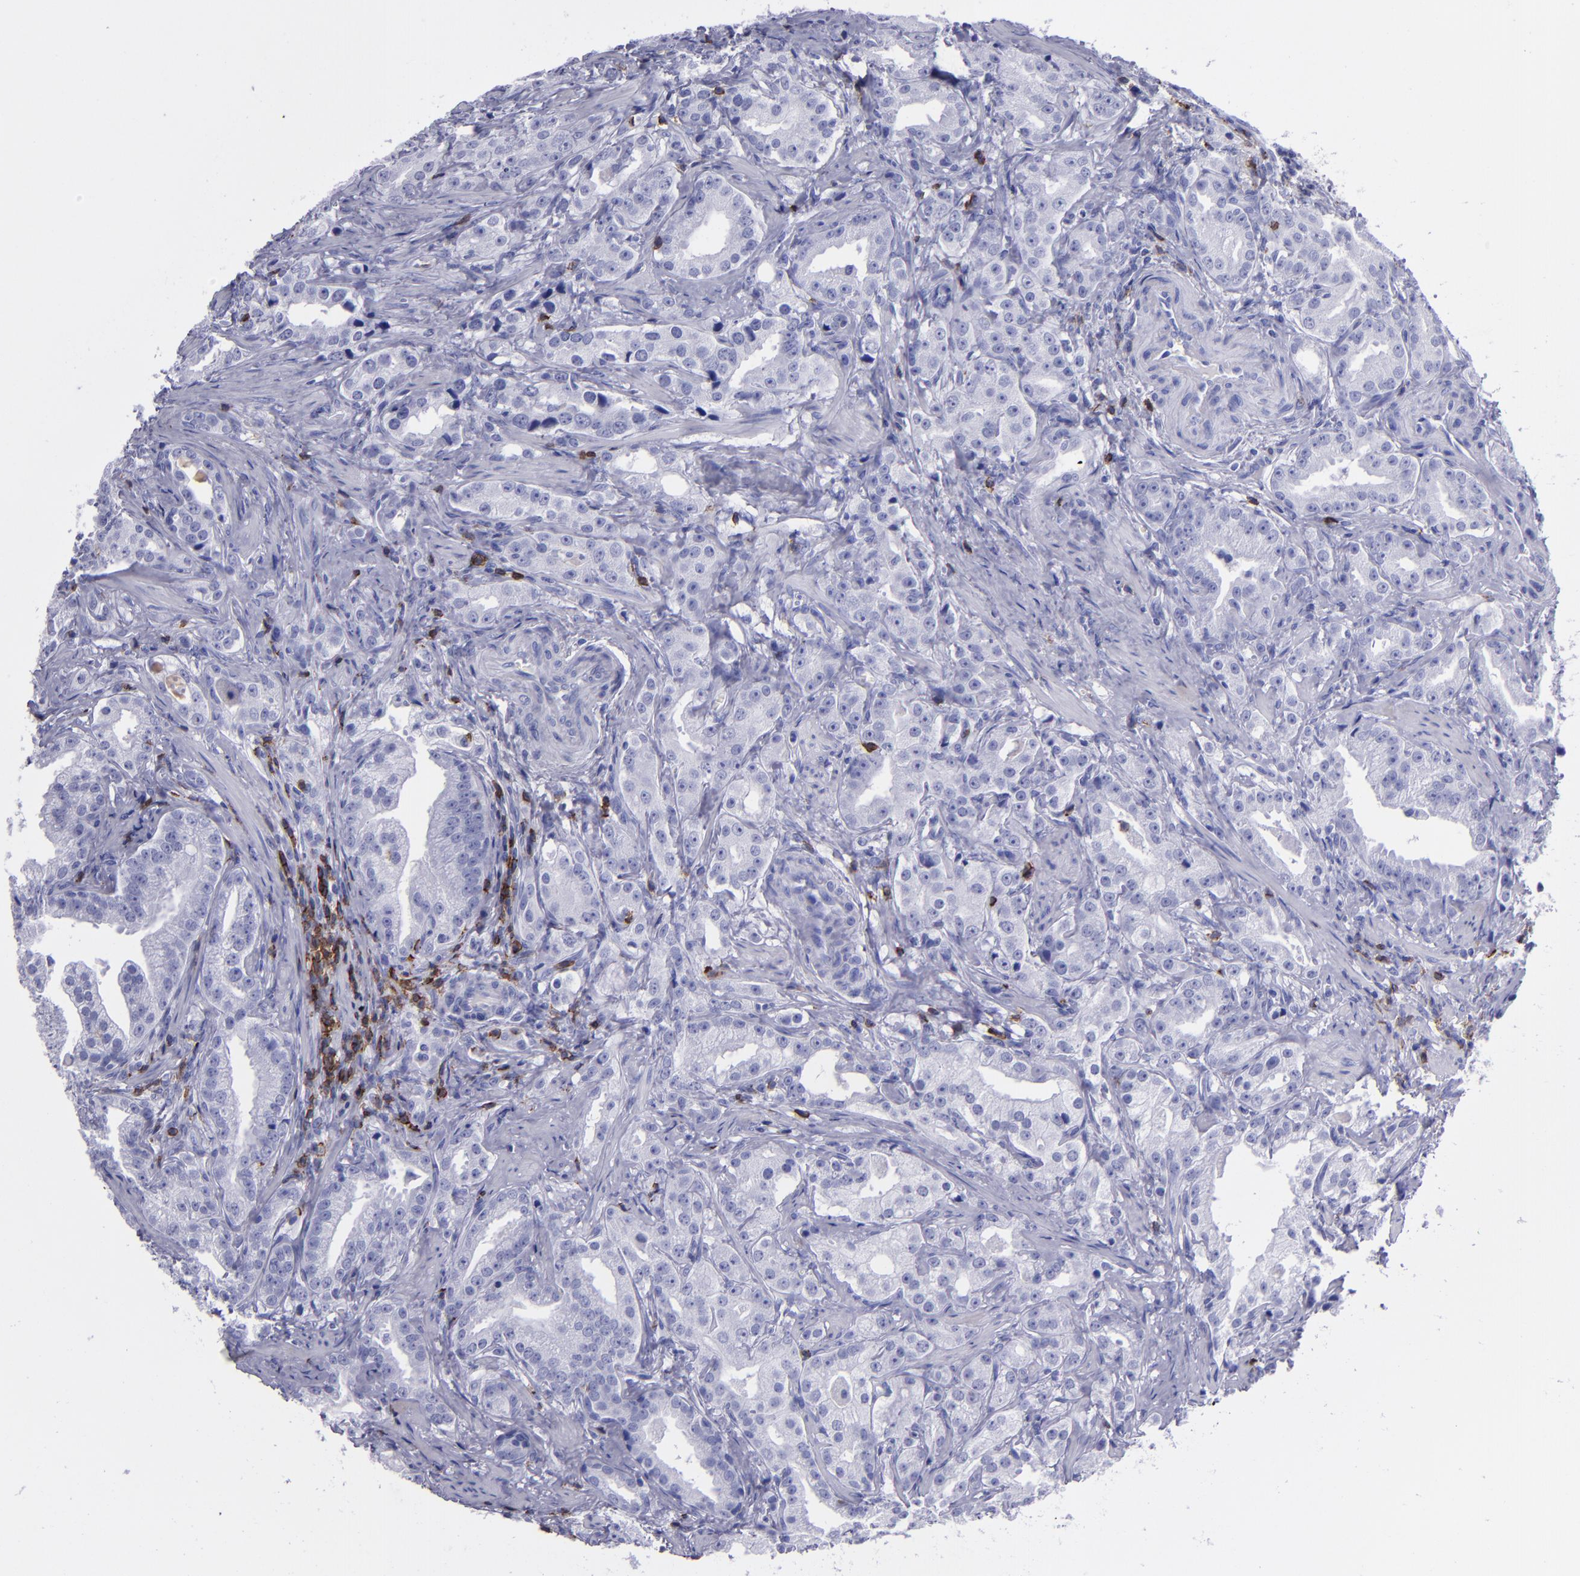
{"staining": {"intensity": "negative", "quantity": "none", "location": "none"}, "tissue": "prostate cancer", "cell_type": "Tumor cells", "image_type": "cancer", "snomed": [{"axis": "morphology", "description": "Adenocarcinoma, Low grade"}, {"axis": "topography", "description": "Prostate"}], "caption": "Micrograph shows no significant protein staining in tumor cells of prostate low-grade adenocarcinoma.", "gene": "CD6", "patient": {"sex": "male", "age": 59}}